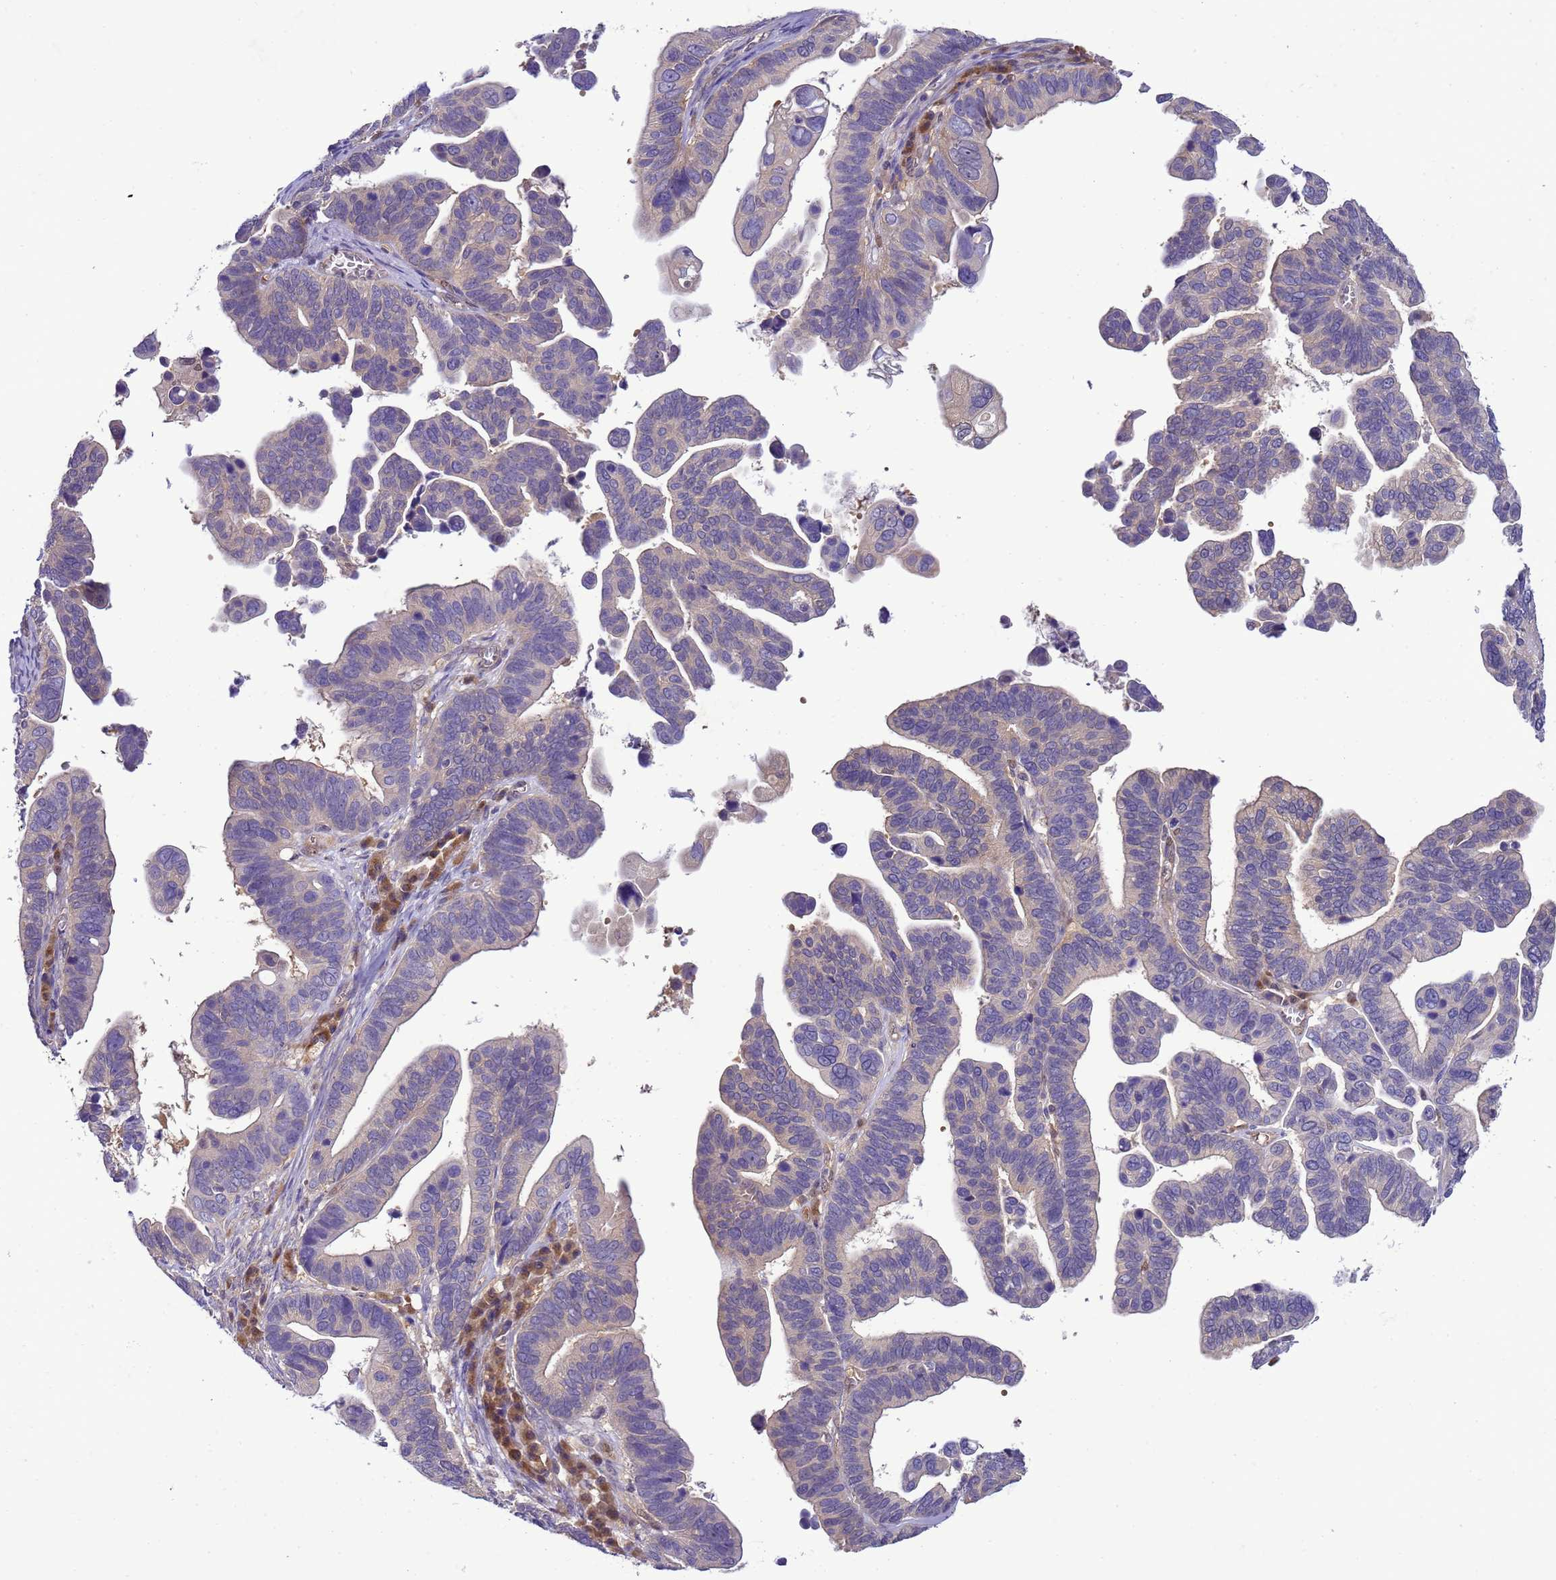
{"staining": {"intensity": "negative", "quantity": "none", "location": "none"}, "tissue": "ovarian cancer", "cell_type": "Tumor cells", "image_type": "cancer", "snomed": [{"axis": "morphology", "description": "Cystadenocarcinoma, serous, NOS"}, {"axis": "topography", "description": "Ovary"}], "caption": "Histopathology image shows no significant protein expression in tumor cells of ovarian cancer (serous cystadenocarcinoma).", "gene": "DDI2", "patient": {"sex": "female", "age": 56}}